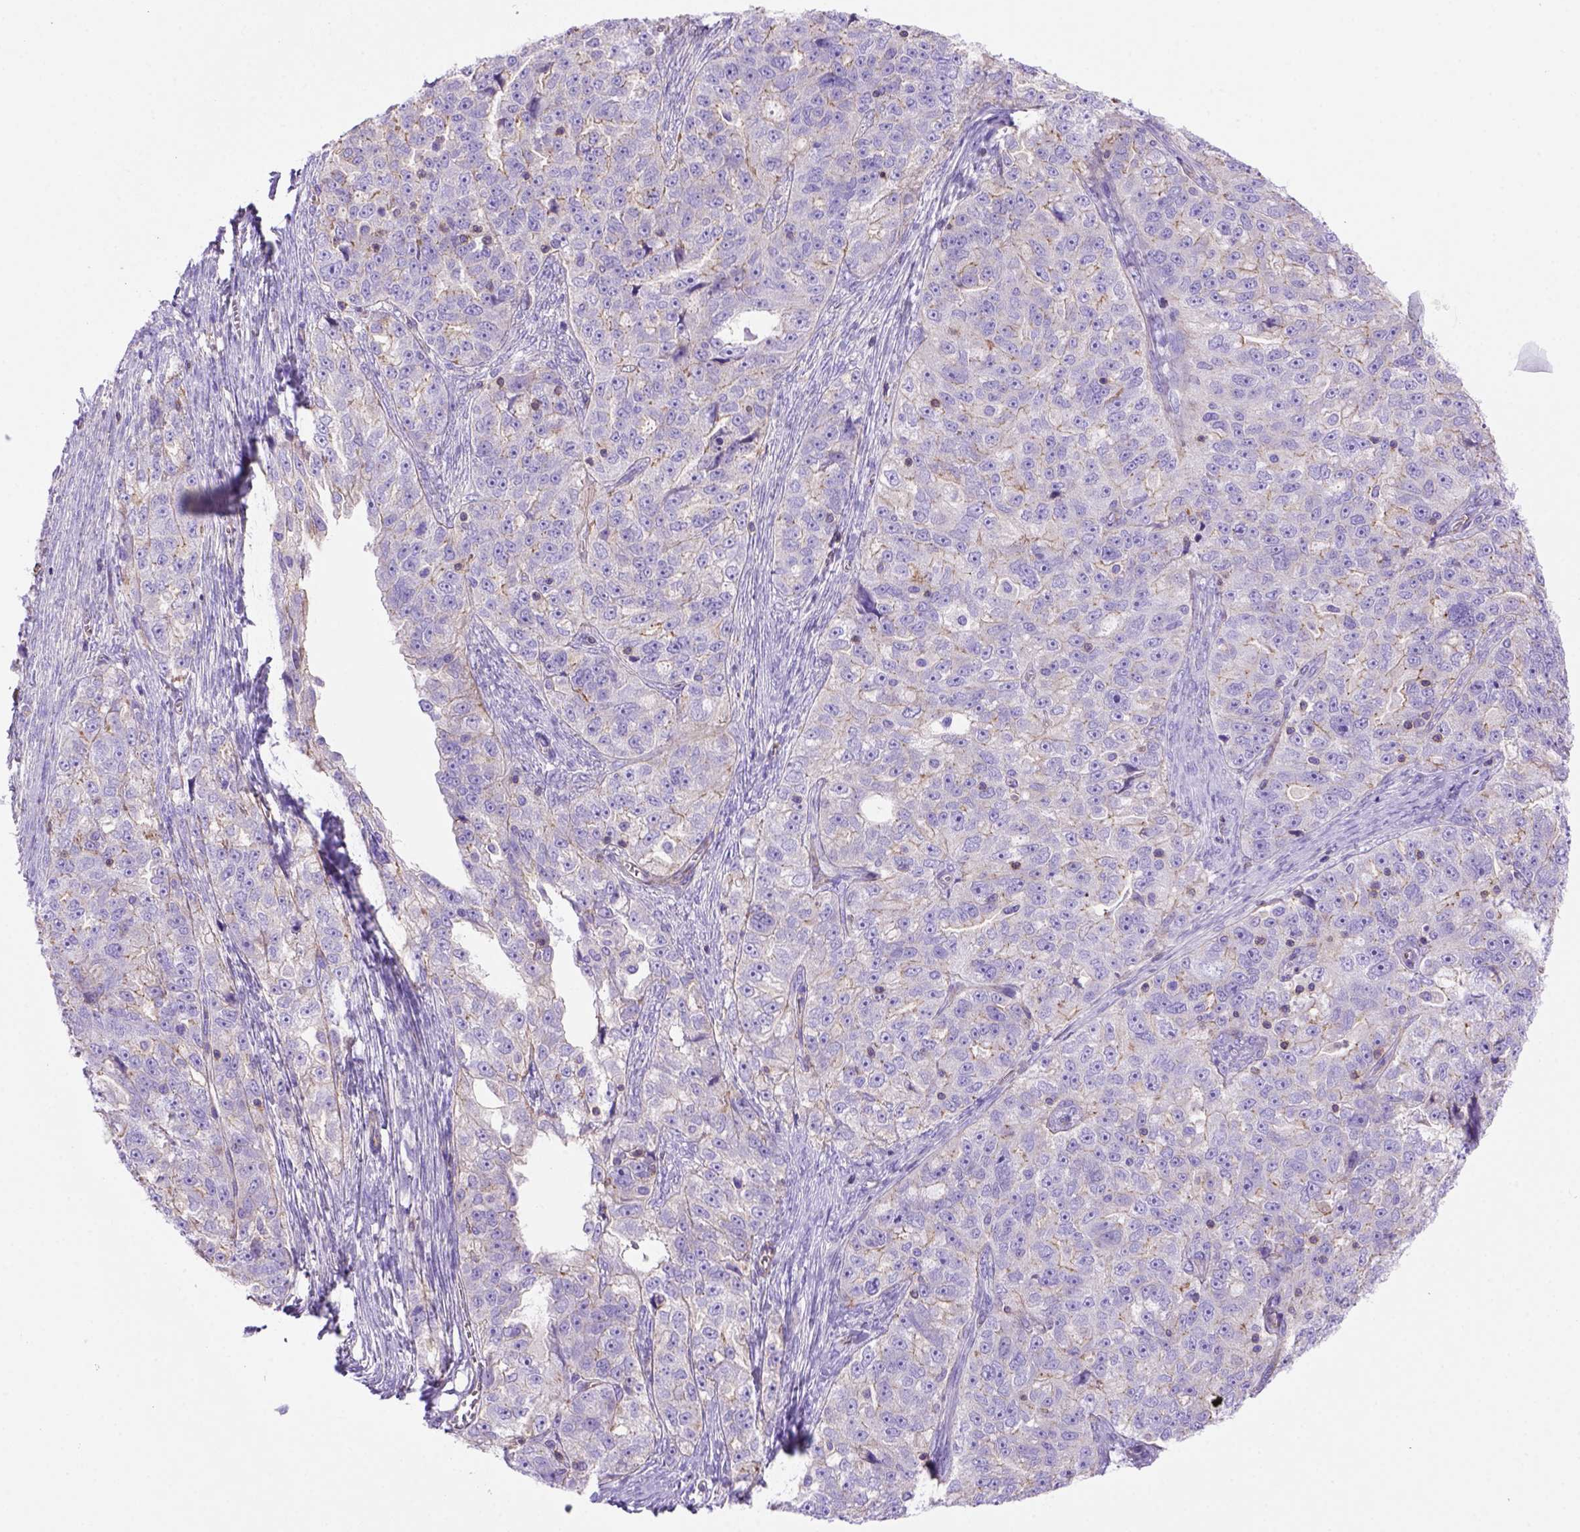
{"staining": {"intensity": "moderate", "quantity": "<25%", "location": "cytoplasmic/membranous"}, "tissue": "ovarian cancer", "cell_type": "Tumor cells", "image_type": "cancer", "snomed": [{"axis": "morphology", "description": "Cystadenocarcinoma, serous, NOS"}, {"axis": "topography", "description": "Ovary"}], "caption": "Immunohistochemistry (IHC) of human ovarian serous cystadenocarcinoma reveals low levels of moderate cytoplasmic/membranous expression in approximately <25% of tumor cells. (Stains: DAB (3,3'-diaminobenzidine) in brown, nuclei in blue, Microscopy: brightfield microscopy at high magnification).", "gene": "PEX12", "patient": {"sex": "female", "age": 51}}